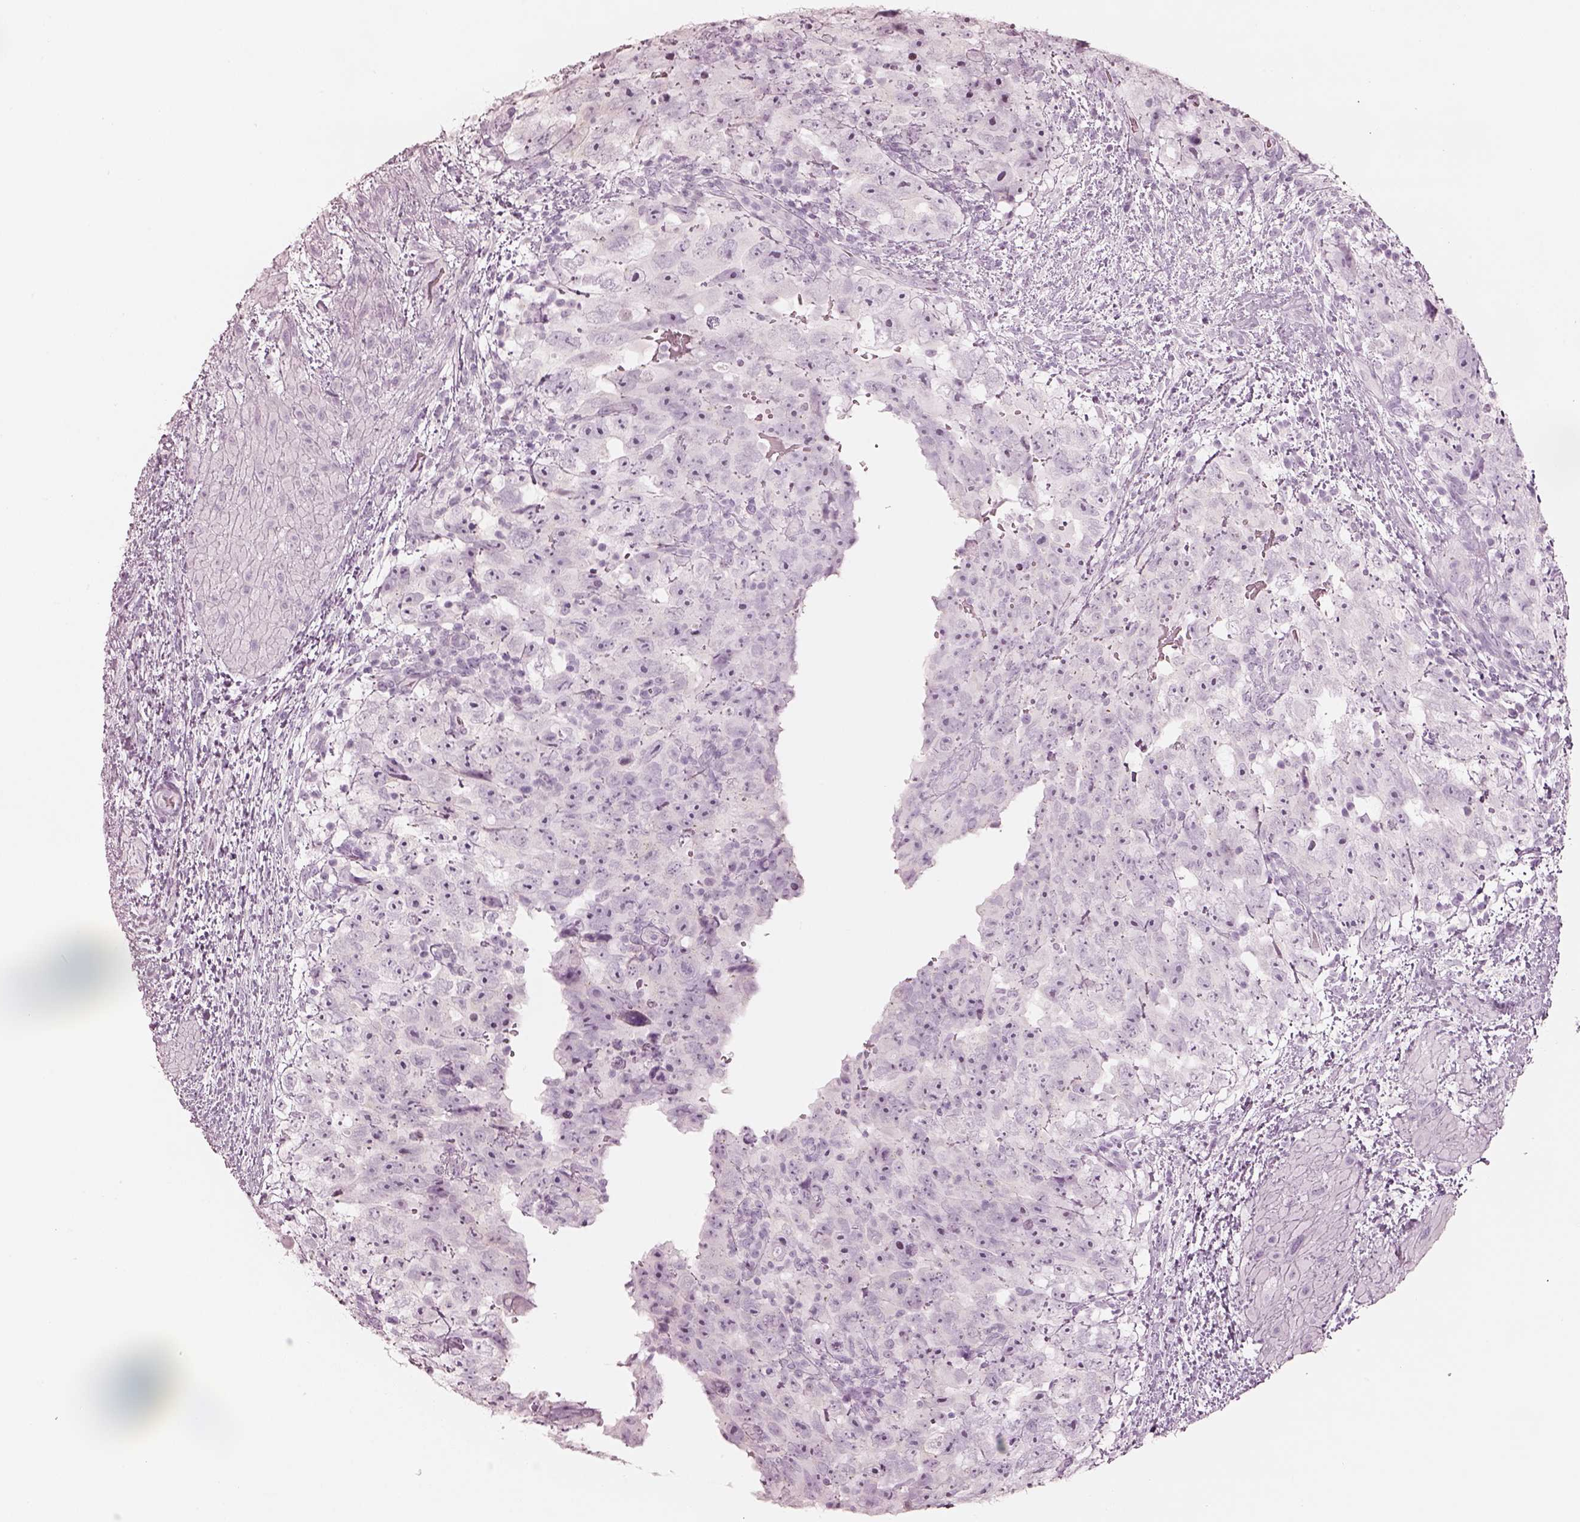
{"staining": {"intensity": "negative", "quantity": "none", "location": "none"}, "tissue": "testis cancer", "cell_type": "Tumor cells", "image_type": "cancer", "snomed": [{"axis": "morphology", "description": "Normal tissue, NOS"}, {"axis": "morphology", "description": "Carcinoma, Embryonal, NOS"}, {"axis": "topography", "description": "Testis"}, {"axis": "topography", "description": "Epididymis"}], "caption": "The micrograph demonstrates no significant positivity in tumor cells of testis cancer.", "gene": "PON3", "patient": {"sex": "male", "age": 24}}